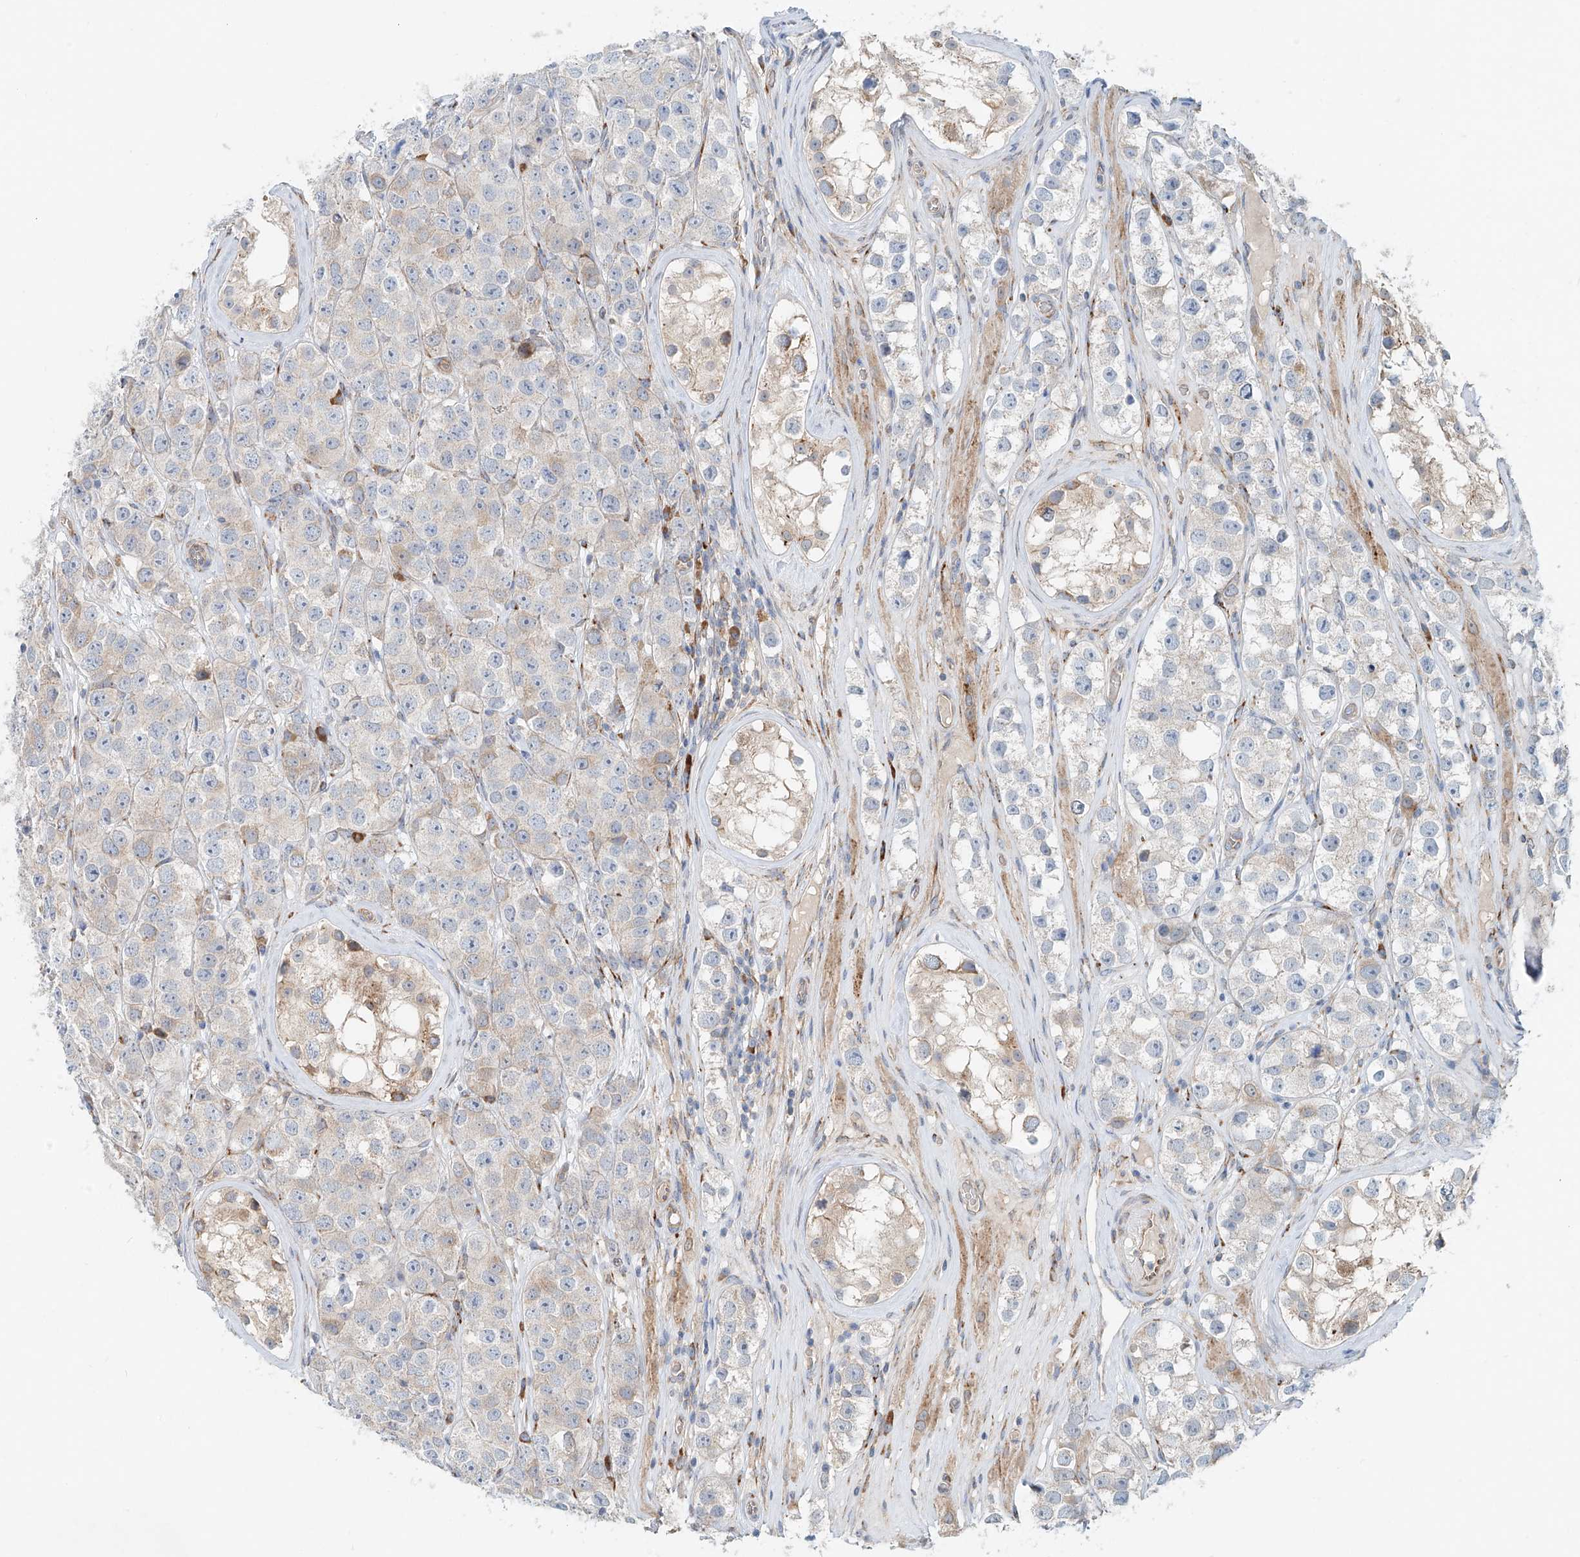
{"staining": {"intensity": "weak", "quantity": "<25%", "location": "cytoplasmic/membranous"}, "tissue": "testis cancer", "cell_type": "Tumor cells", "image_type": "cancer", "snomed": [{"axis": "morphology", "description": "Seminoma, NOS"}, {"axis": "topography", "description": "Testis"}], "caption": "Tumor cells are negative for brown protein staining in testis seminoma.", "gene": "SNAP29", "patient": {"sex": "male", "age": 28}}